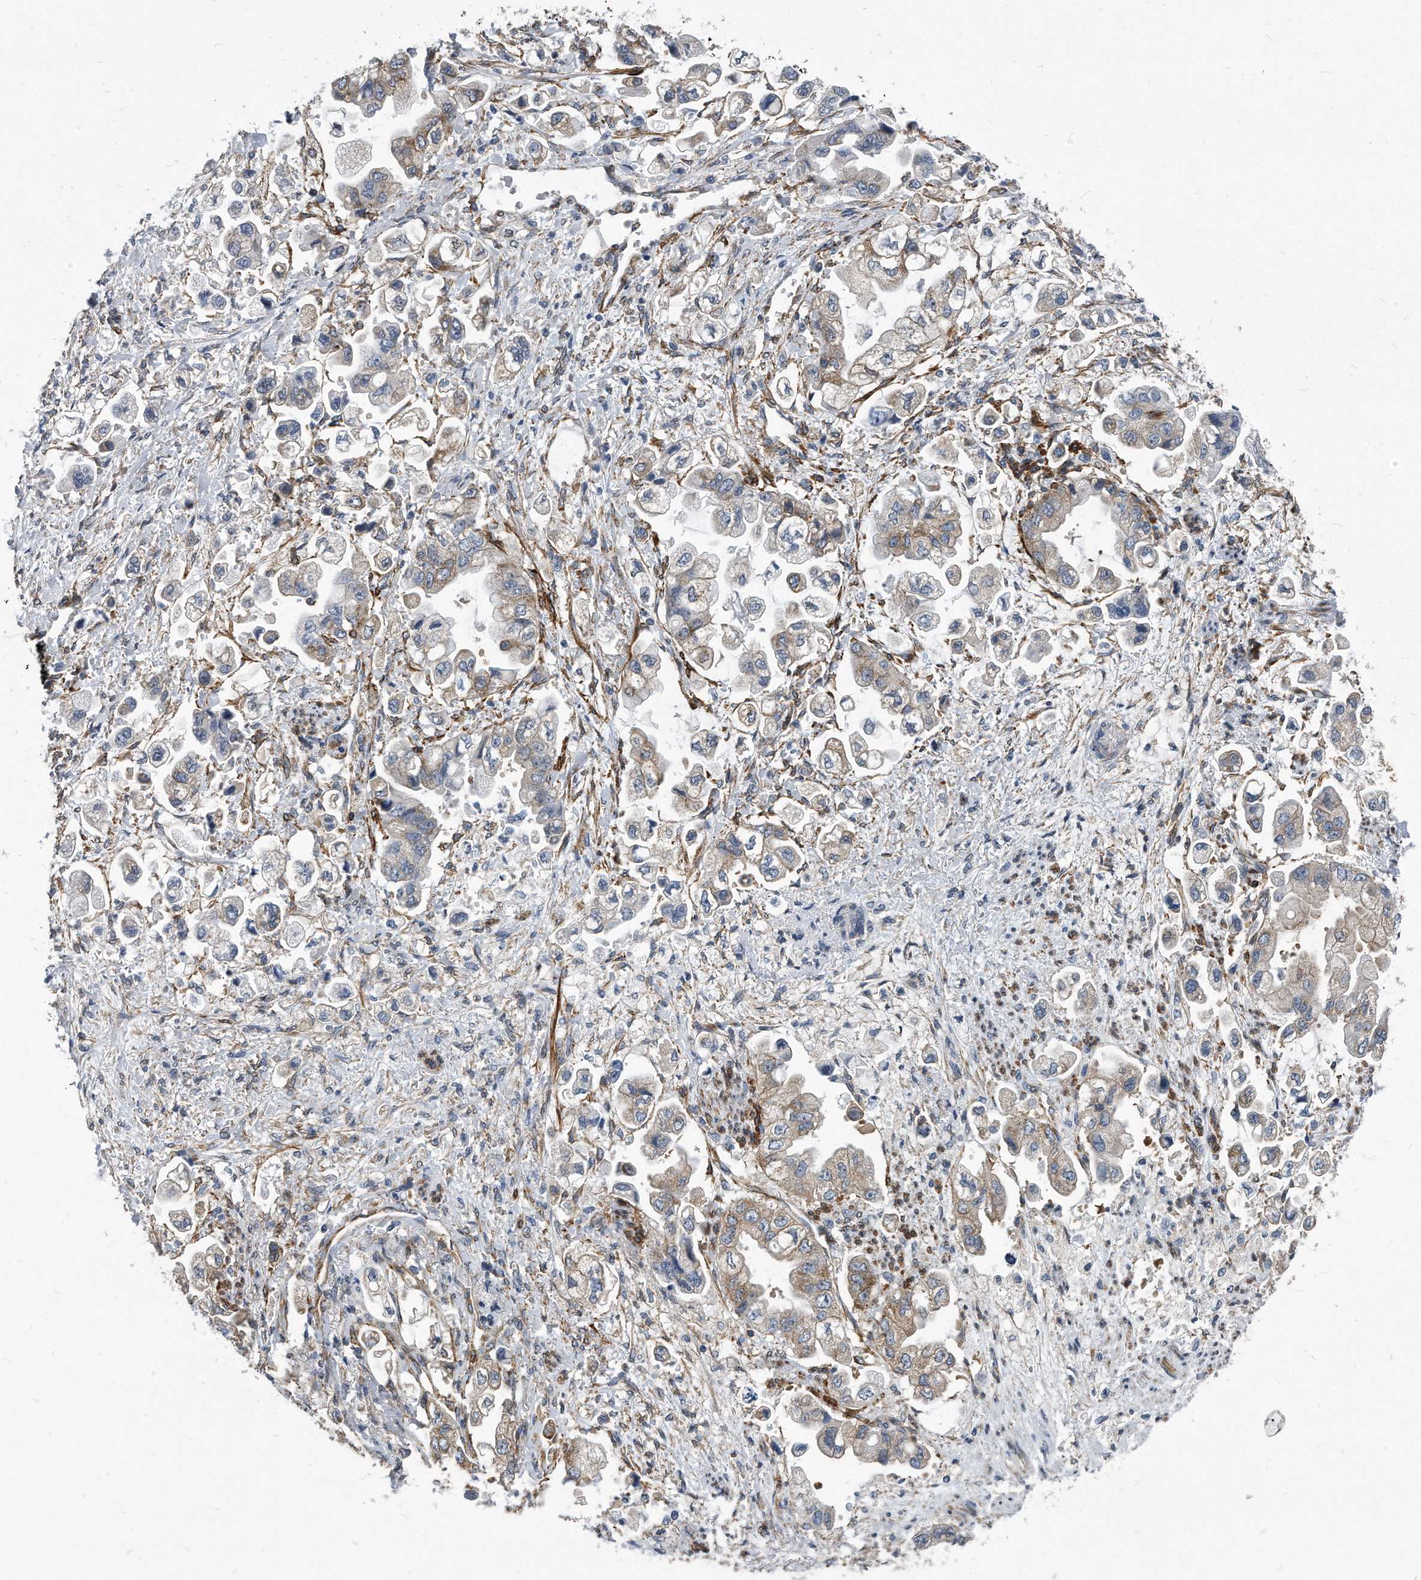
{"staining": {"intensity": "weak", "quantity": "25%-75%", "location": "cytoplasmic/membranous"}, "tissue": "stomach cancer", "cell_type": "Tumor cells", "image_type": "cancer", "snomed": [{"axis": "morphology", "description": "Adenocarcinoma, NOS"}, {"axis": "topography", "description": "Stomach"}], "caption": "IHC photomicrograph of stomach cancer stained for a protein (brown), which exhibits low levels of weak cytoplasmic/membranous positivity in about 25%-75% of tumor cells.", "gene": "EIF2B4", "patient": {"sex": "male", "age": 62}}